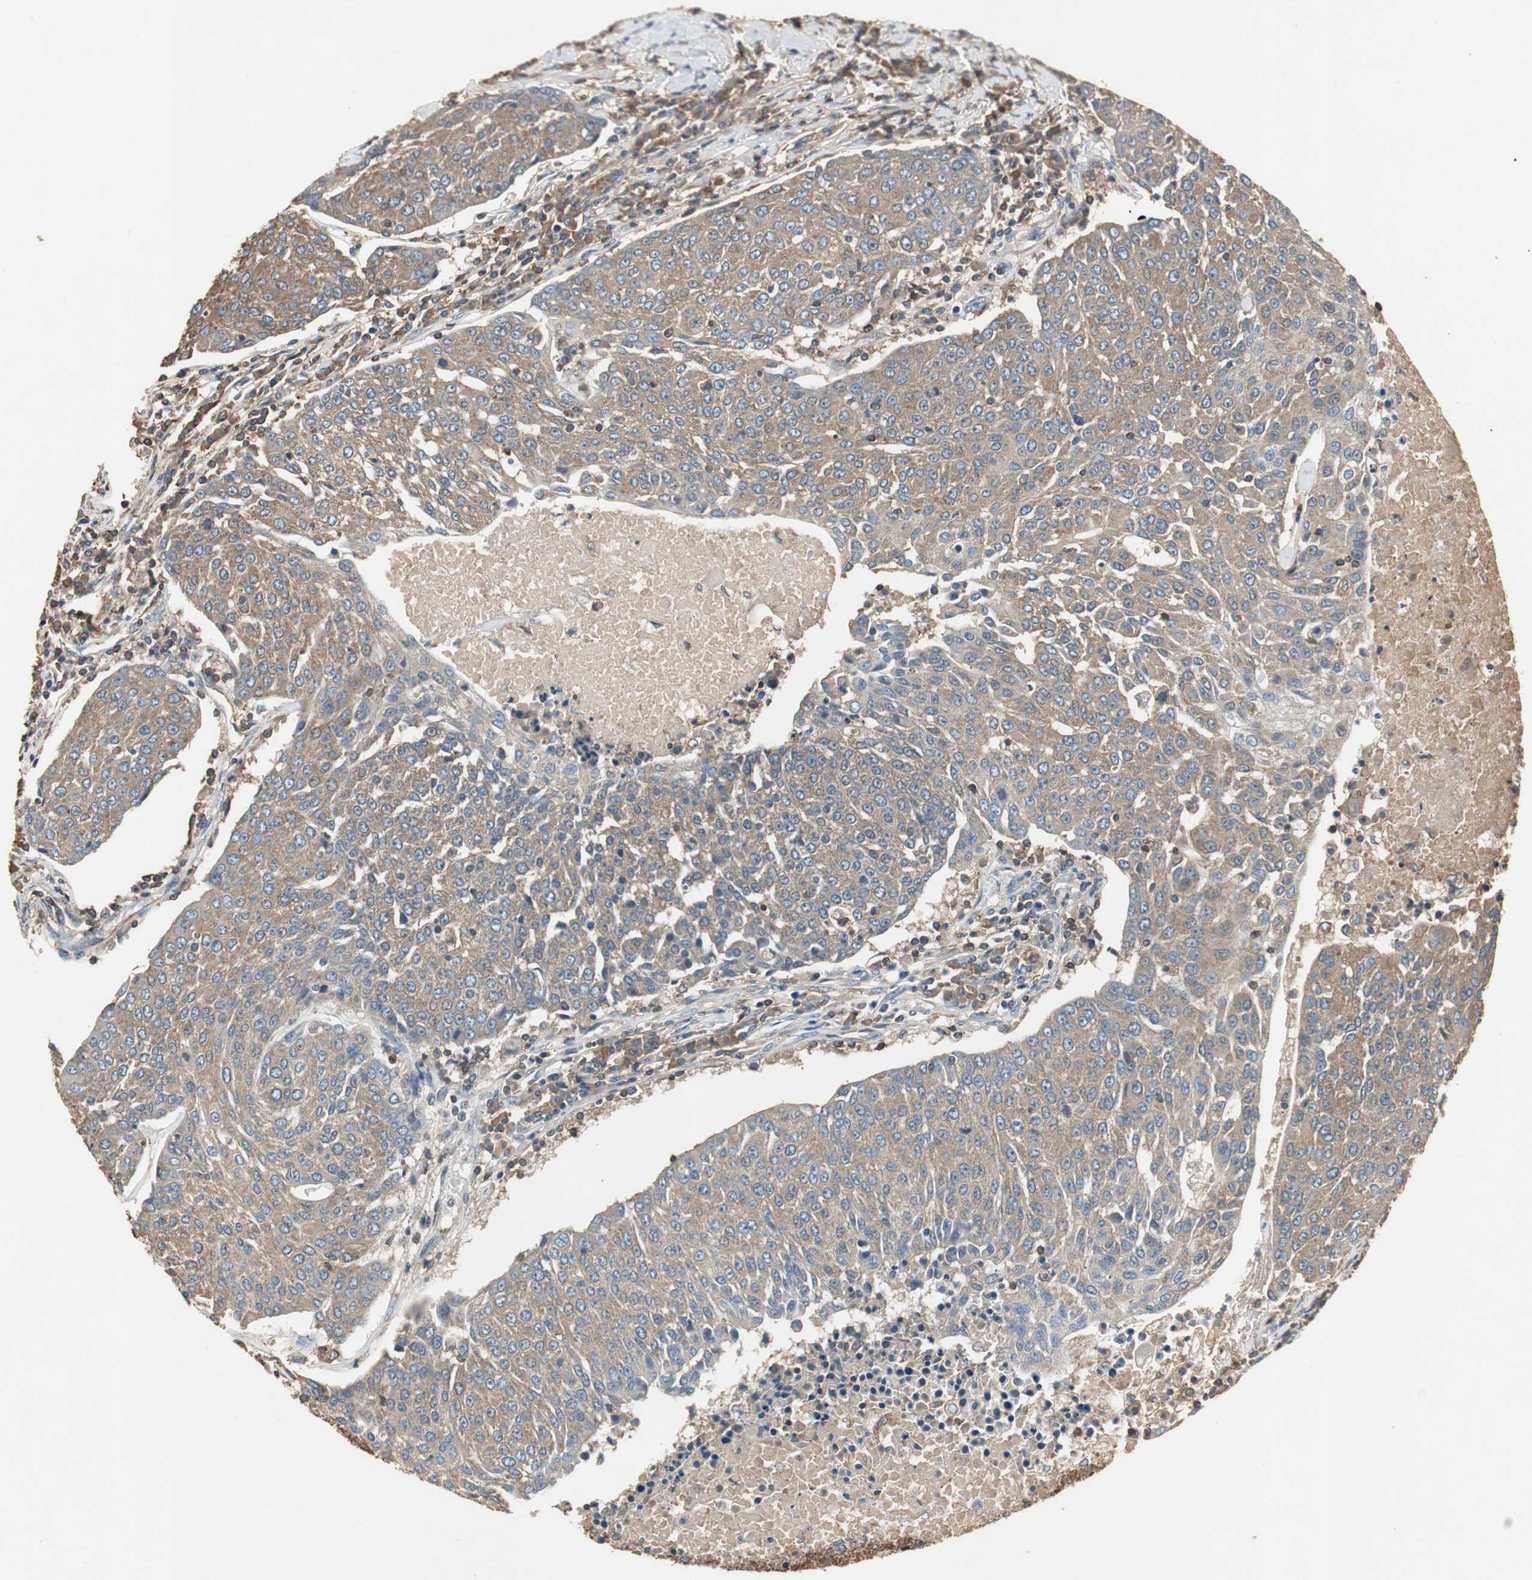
{"staining": {"intensity": "weak", "quantity": ">75%", "location": "cytoplasmic/membranous"}, "tissue": "urothelial cancer", "cell_type": "Tumor cells", "image_type": "cancer", "snomed": [{"axis": "morphology", "description": "Urothelial carcinoma, High grade"}, {"axis": "topography", "description": "Urinary bladder"}], "caption": "An immunohistochemistry micrograph of neoplastic tissue is shown. Protein staining in brown highlights weak cytoplasmic/membranous positivity in urothelial carcinoma (high-grade) within tumor cells. Immunohistochemistry stains the protein in brown and the nuclei are stained blue.", "gene": "TNFRSF14", "patient": {"sex": "female", "age": 85}}